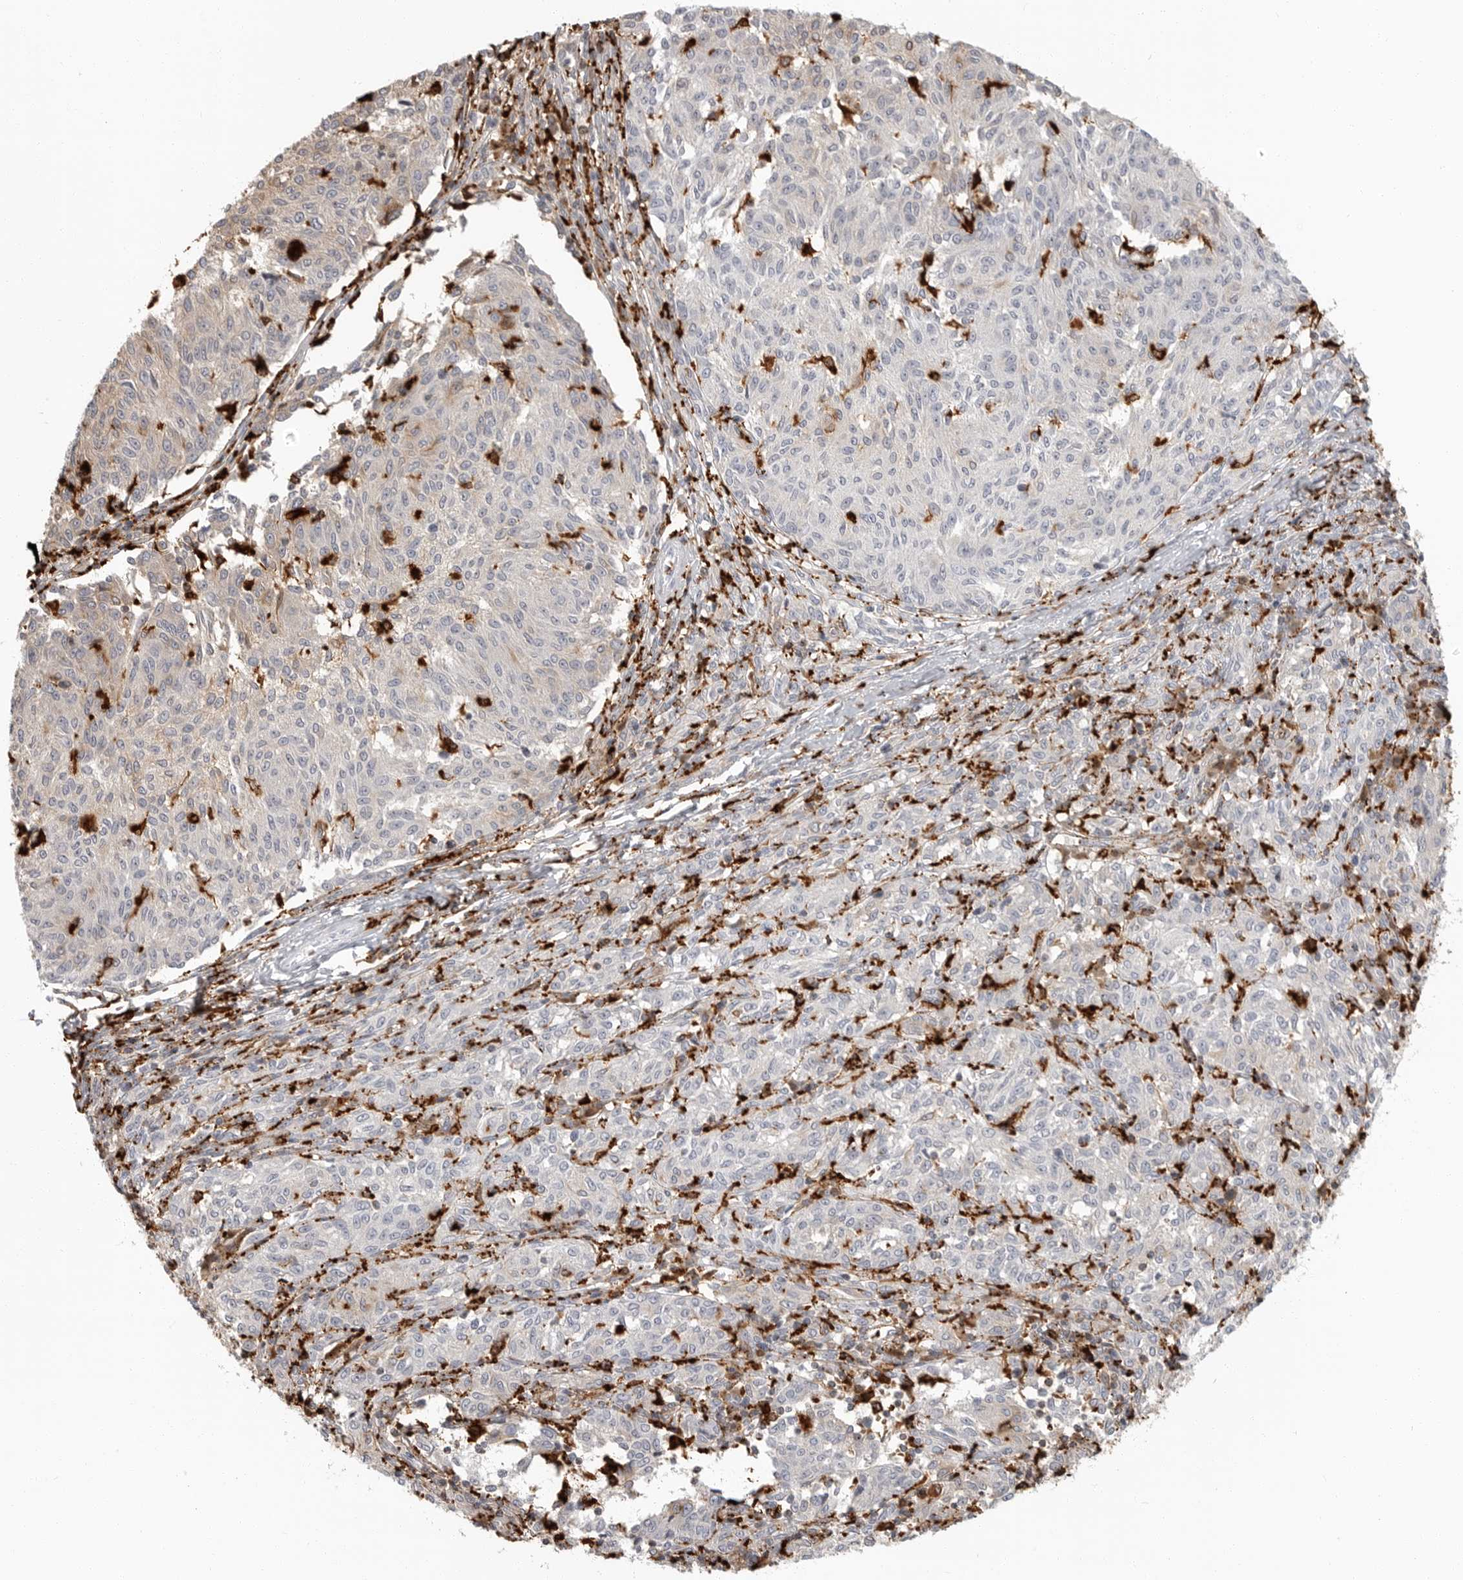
{"staining": {"intensity": "negative", "quantity": "none", "location": "none"}, "tissue": "melanoma", "cell_type": "Tumor cells", "image_type": "cancer", "snomed": [{"axis": "morphology", "description": "Malignant melanoma, NOS"}, {"axis": "topography", "description": "Skin"}], "caption": "Tumor cells are negative for protein expression in human melanoma.", "gene": "IFI30", "patient": {"sex": "female", "age": 72}}